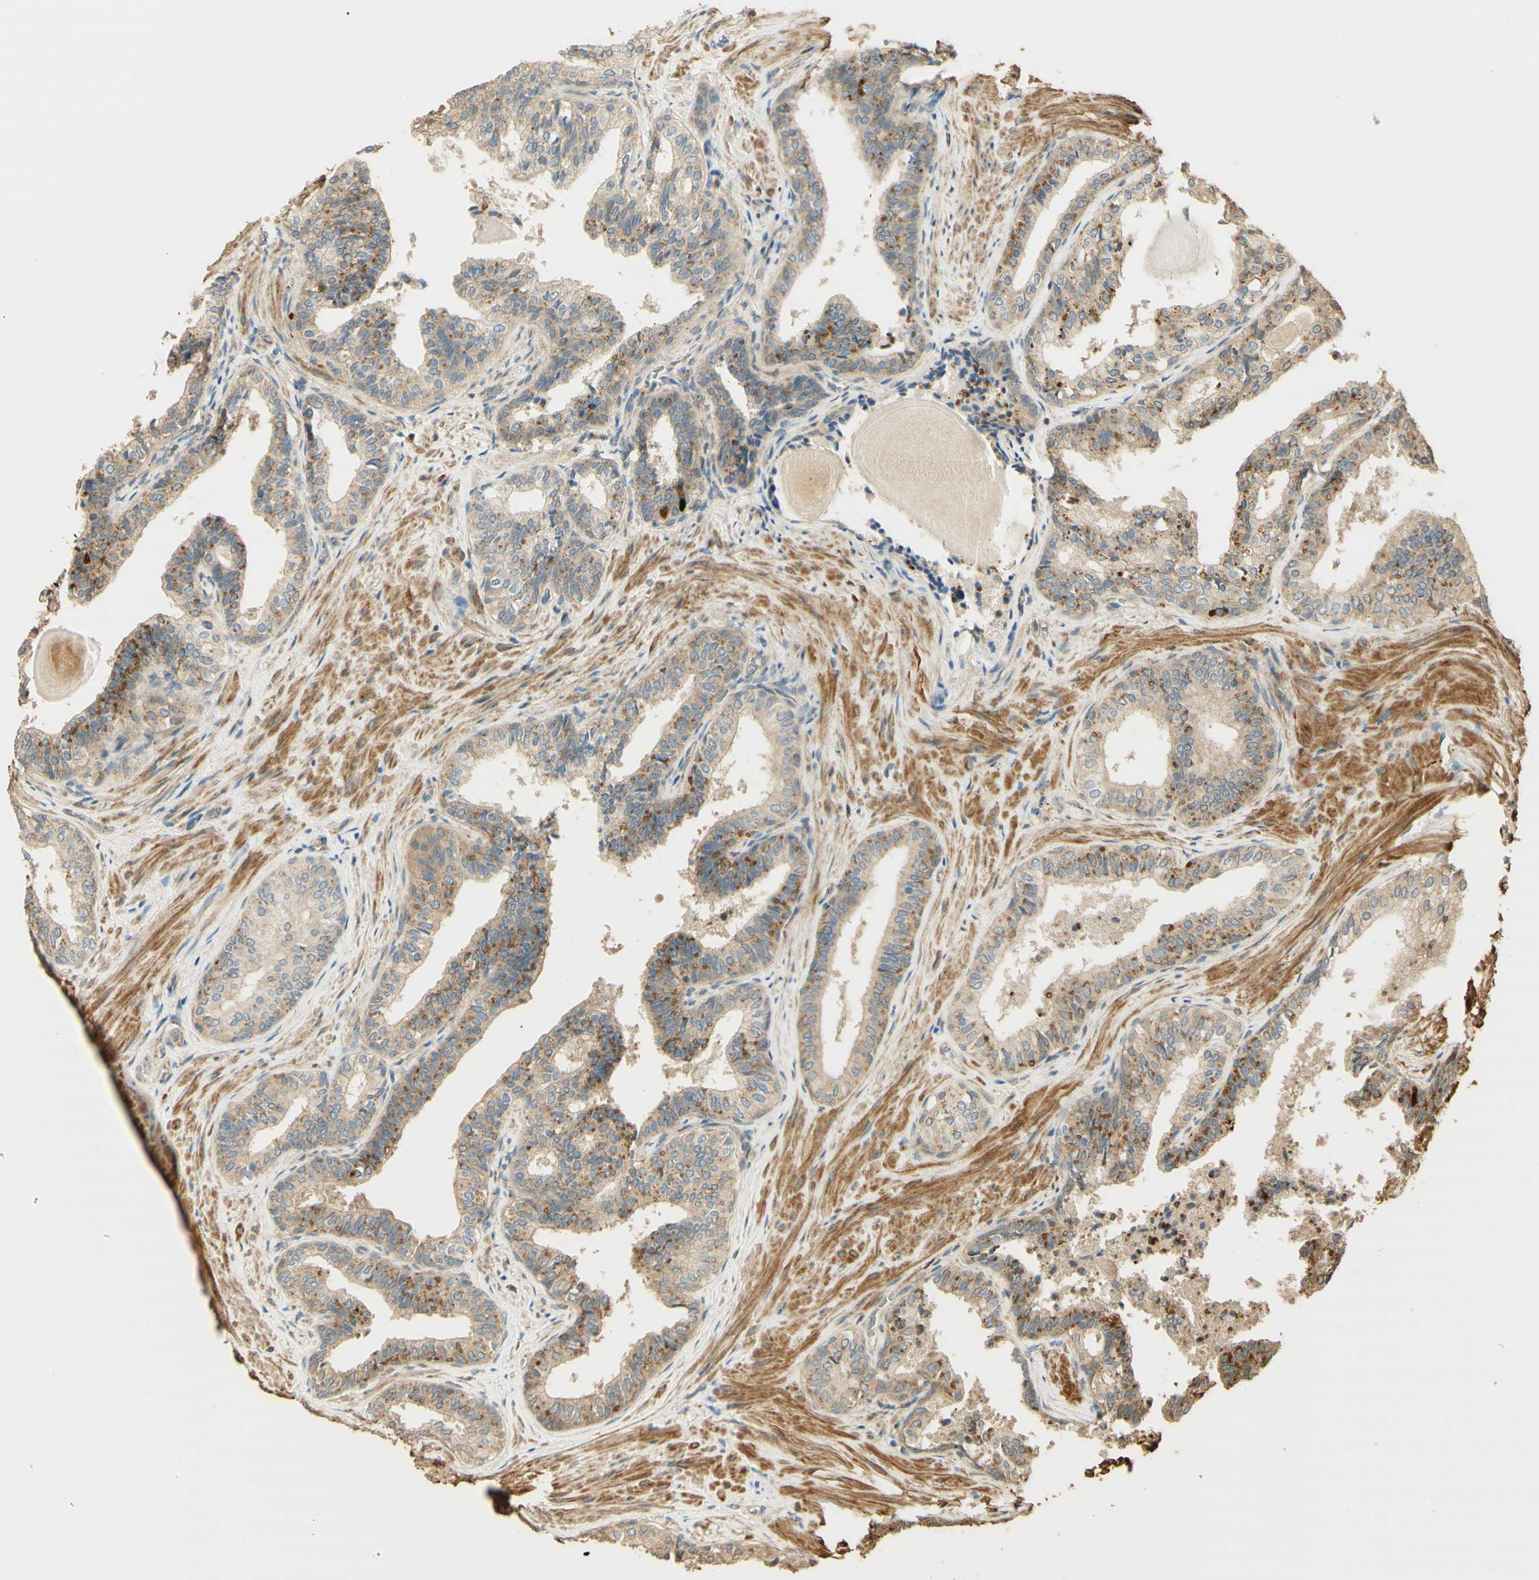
{"staining": {"intensity": "moderate", "quantity": "<25%", "location": "cytoplasmic/membranous"}, "tissue": "prostate cancer", "cell_type": "Tumor cells", "image_type": "cancer", "snomed": [{"axis": "morphology", "description": "Adenocarcinoma, Low grade"}, {"axis": "topography", "description": "Prostate"}], "caption": "The immunohistochemical stain highlights moderate cytoplasmic/membranous staining in tumor cells of adenocarcinoma (low-grade) (prostate) tissue.", "gene": "AGER", "patient": {"sex": "male", "age": 60}}